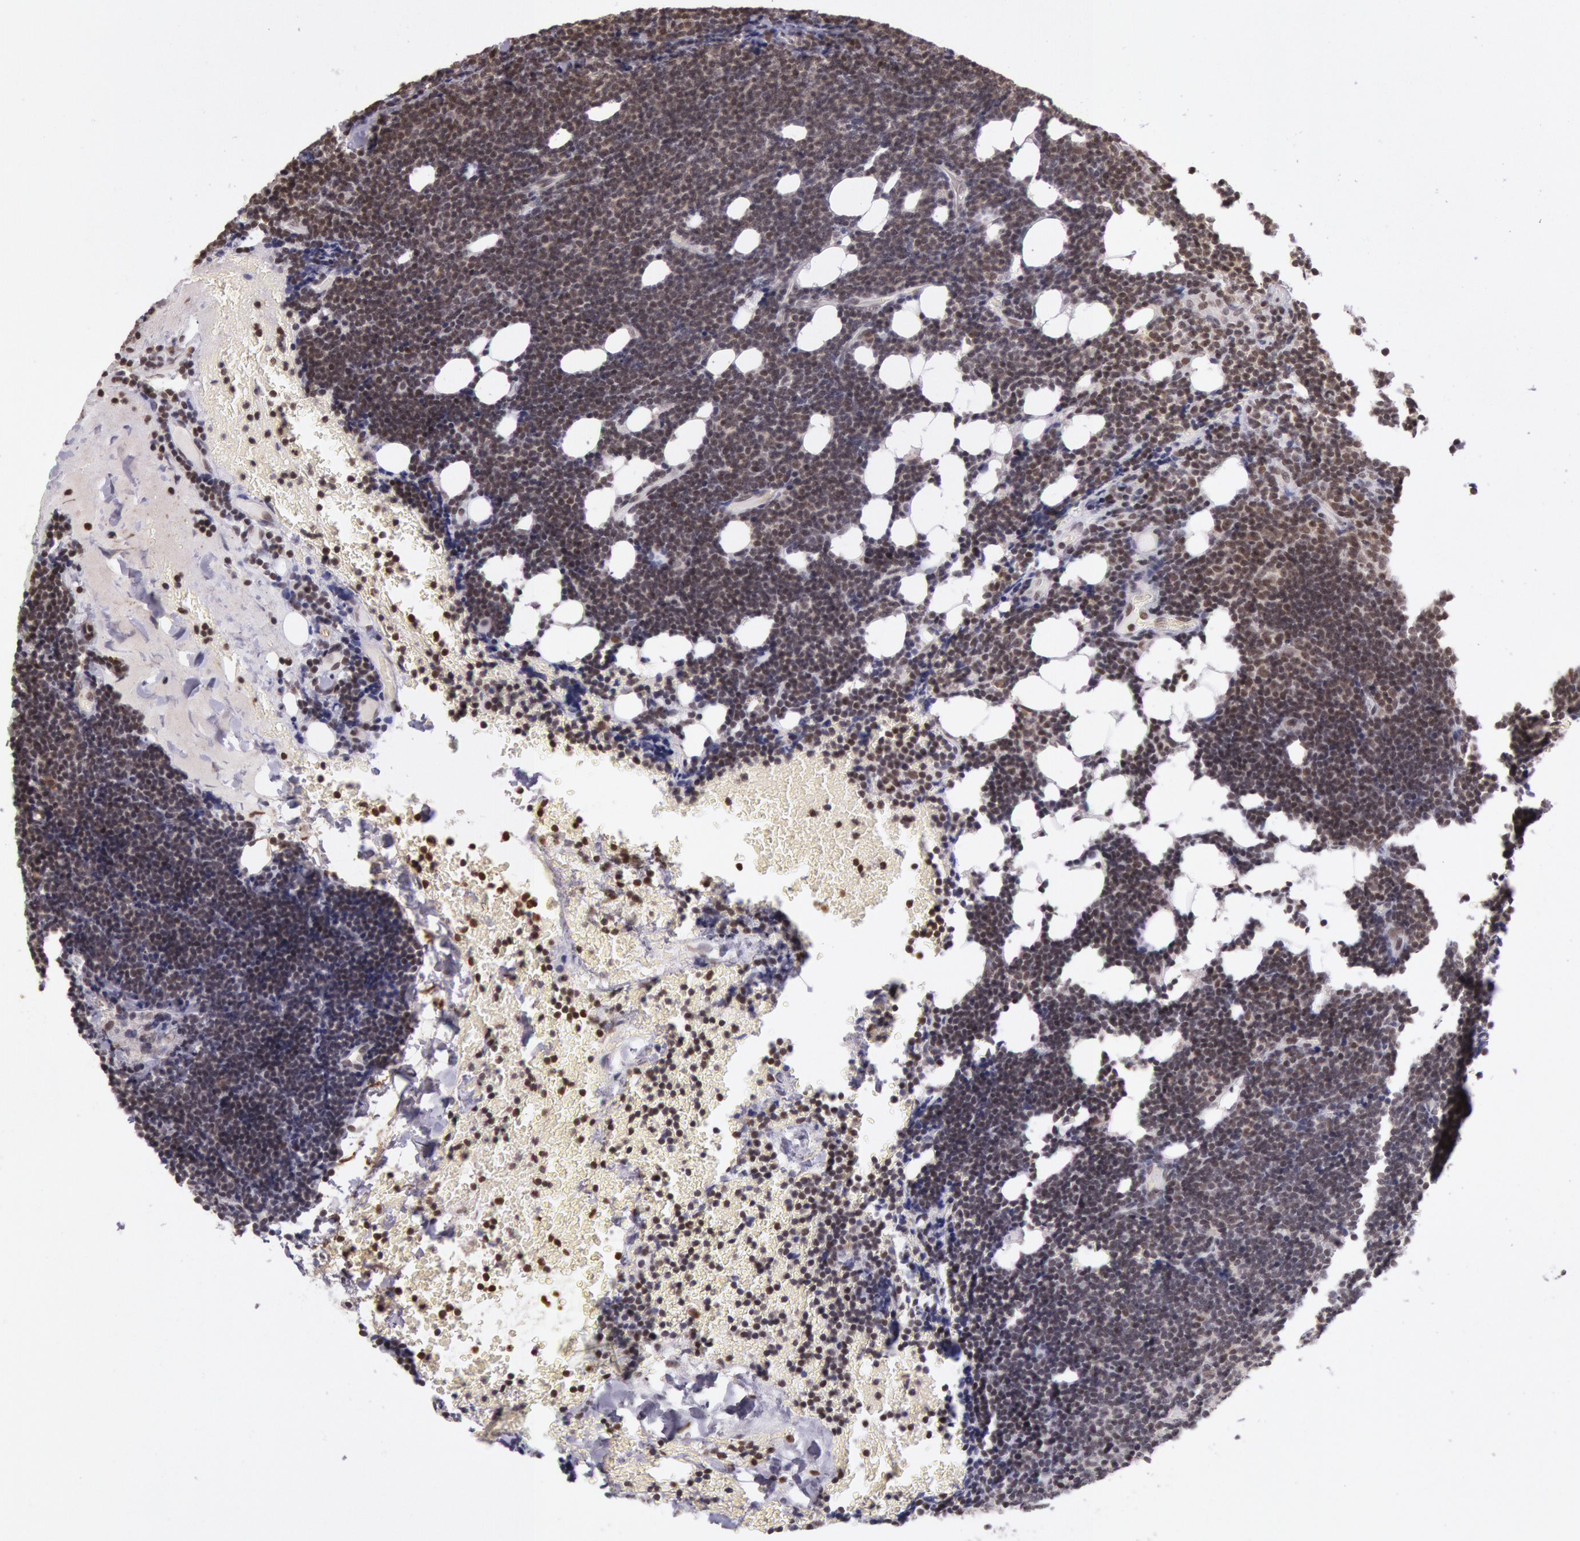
{"staining": {"intensity": "strong", "quantity": ">75%", "location": "nuclear"}, "tissue": "lymphoma", "cell_type": "Tumor cells", "image_type": "cancer", "snomed": [{"axis": "morphology", "description": "Malignant lymphoma, non-Hodgkin's type, Low grade"}, {"axis": "topography", "description": "Lymph node"}], "caption": "Protein analysis of lymphoma tissue demonstrates strong nuclear positivity in about >75% of tumor cells.", "gene": "ESS2", "patient": {"sex": "female", "age": 51}}